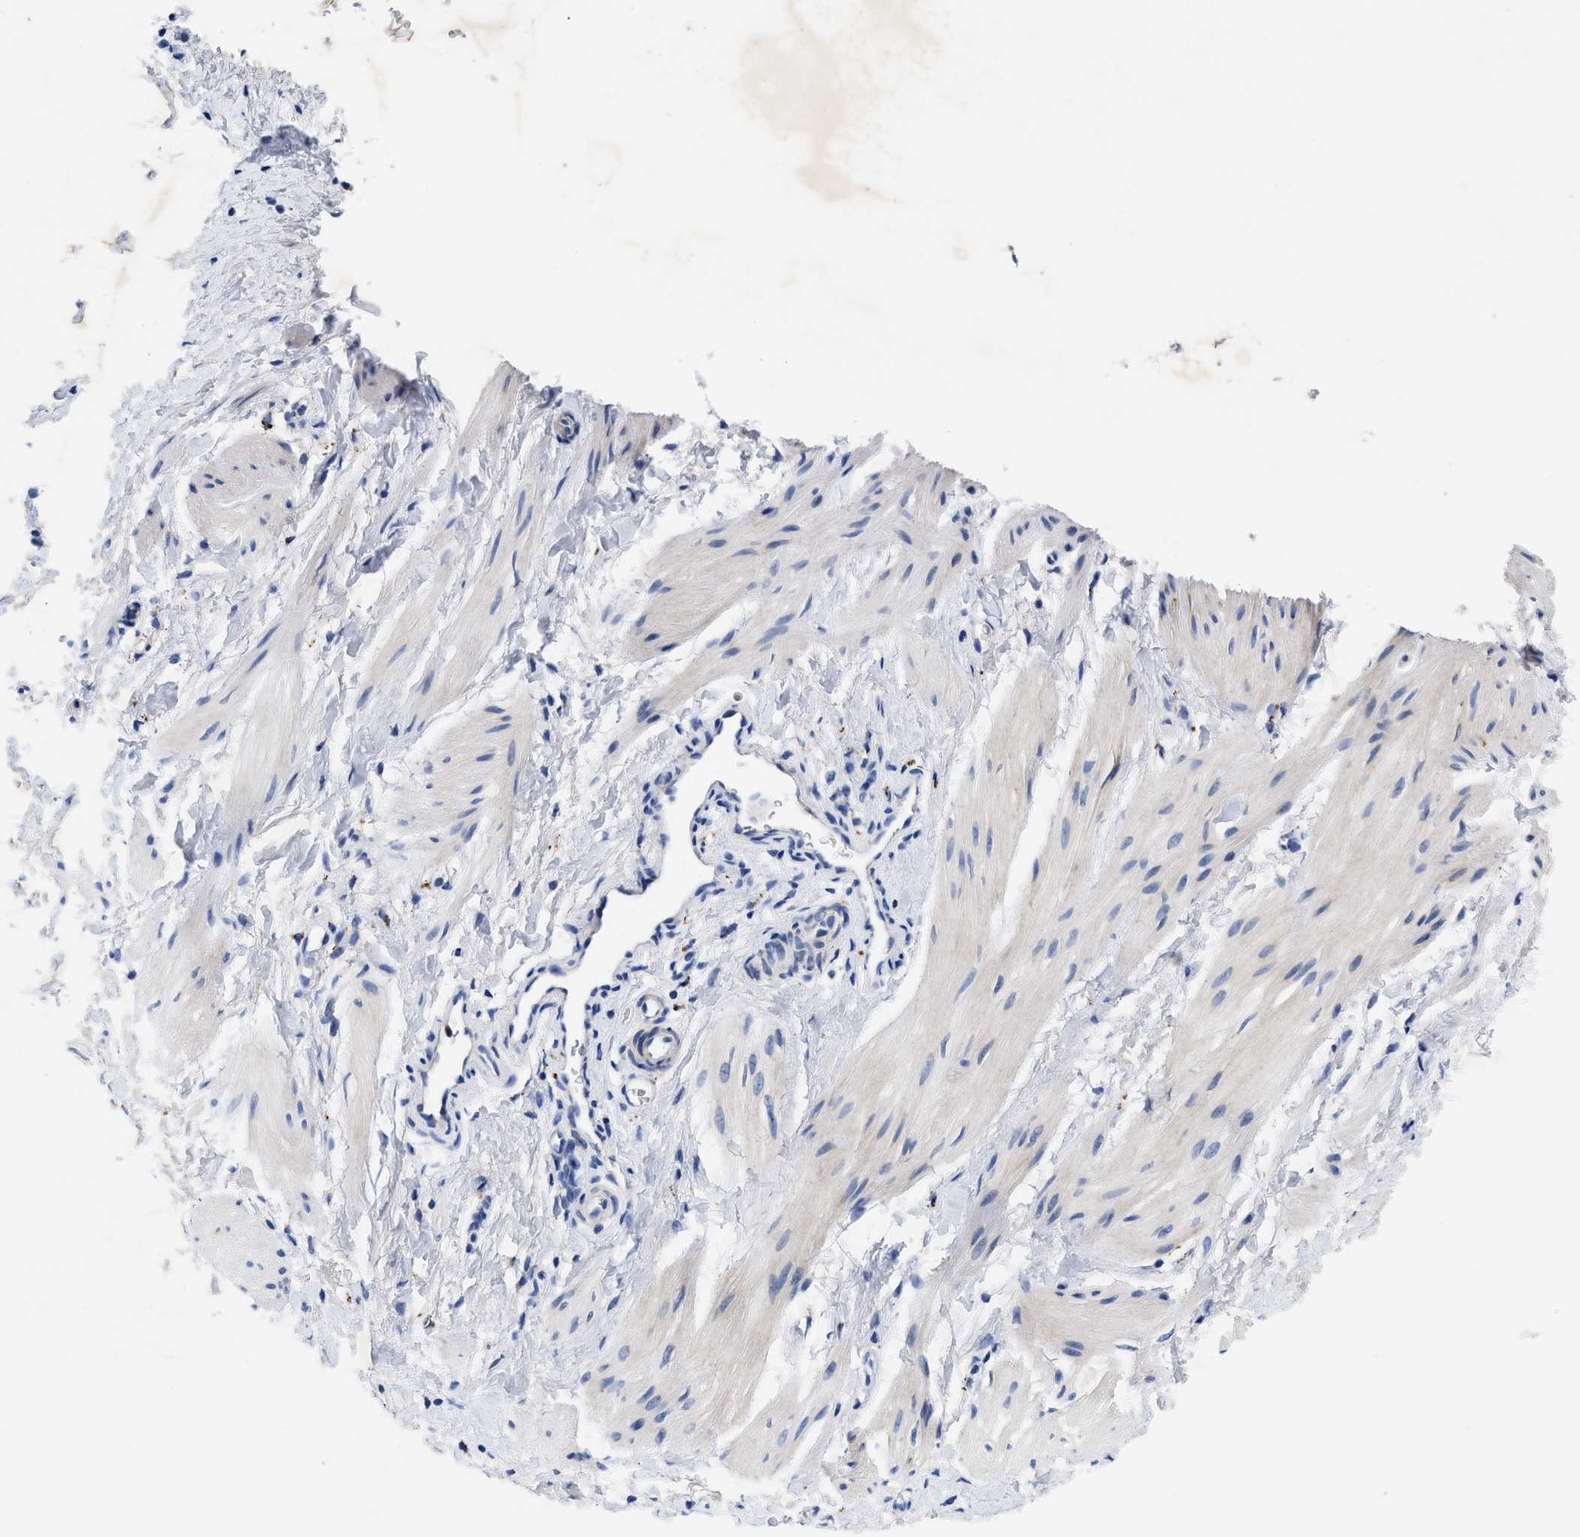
{"staining": {"intensity": "negative", "quantity": "none", "location": "none"}, "tissue": "smooth muscle", "cell_type": "Smooth muscle cells", "image_type": "normal", "snomed": [{"axis": "morphology", "description": "Normal tissue, NOS"}, {"axis": "topography", "description": "Smooth muscle"}], "caption": "A high-resolution micrograph shows immunohistochemistry (IHC) staining of unremarkable smooth muscle, which demonstrates no significant positivity in smooth muscle cells.", "gene": "TBRG4", "patient": {"sex": "male", "age": 16}}